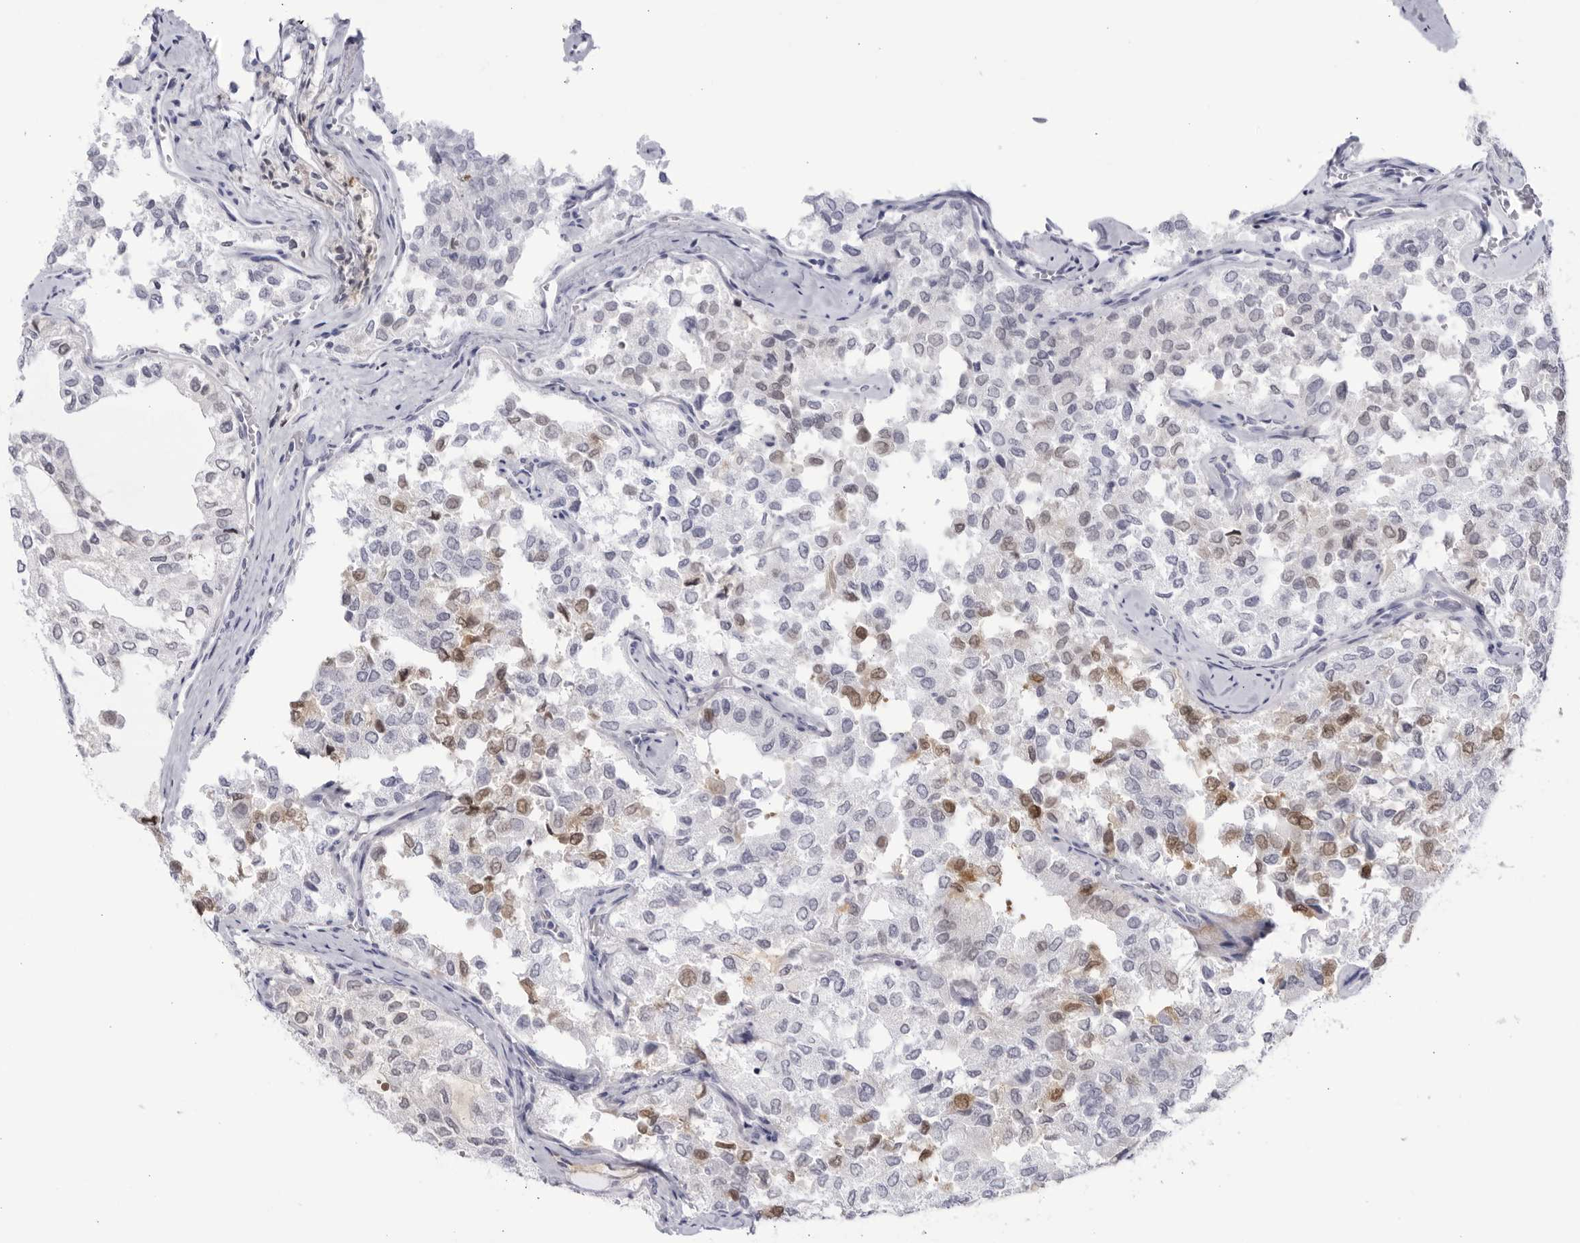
{"staining": {"intensity": "moderate", "quantity": "<25%", "location": "nuclear"}, "tissue": "thyroid cancer", "cell_type": "Tumor cells", "image_type": "cancer", "snomed": [{"axis": "morphology", "description": "Follicular adenoma carcinoma, NOS"}, {"axis": "topography", "description": "Thyroid gland"}], "caption": "An image of thyroid cancer stained for a protein shows moderate nuclear brown staining in tumor cells.", "gene": "CNBD1", "patient": {"sex": "male", "age": 75}}